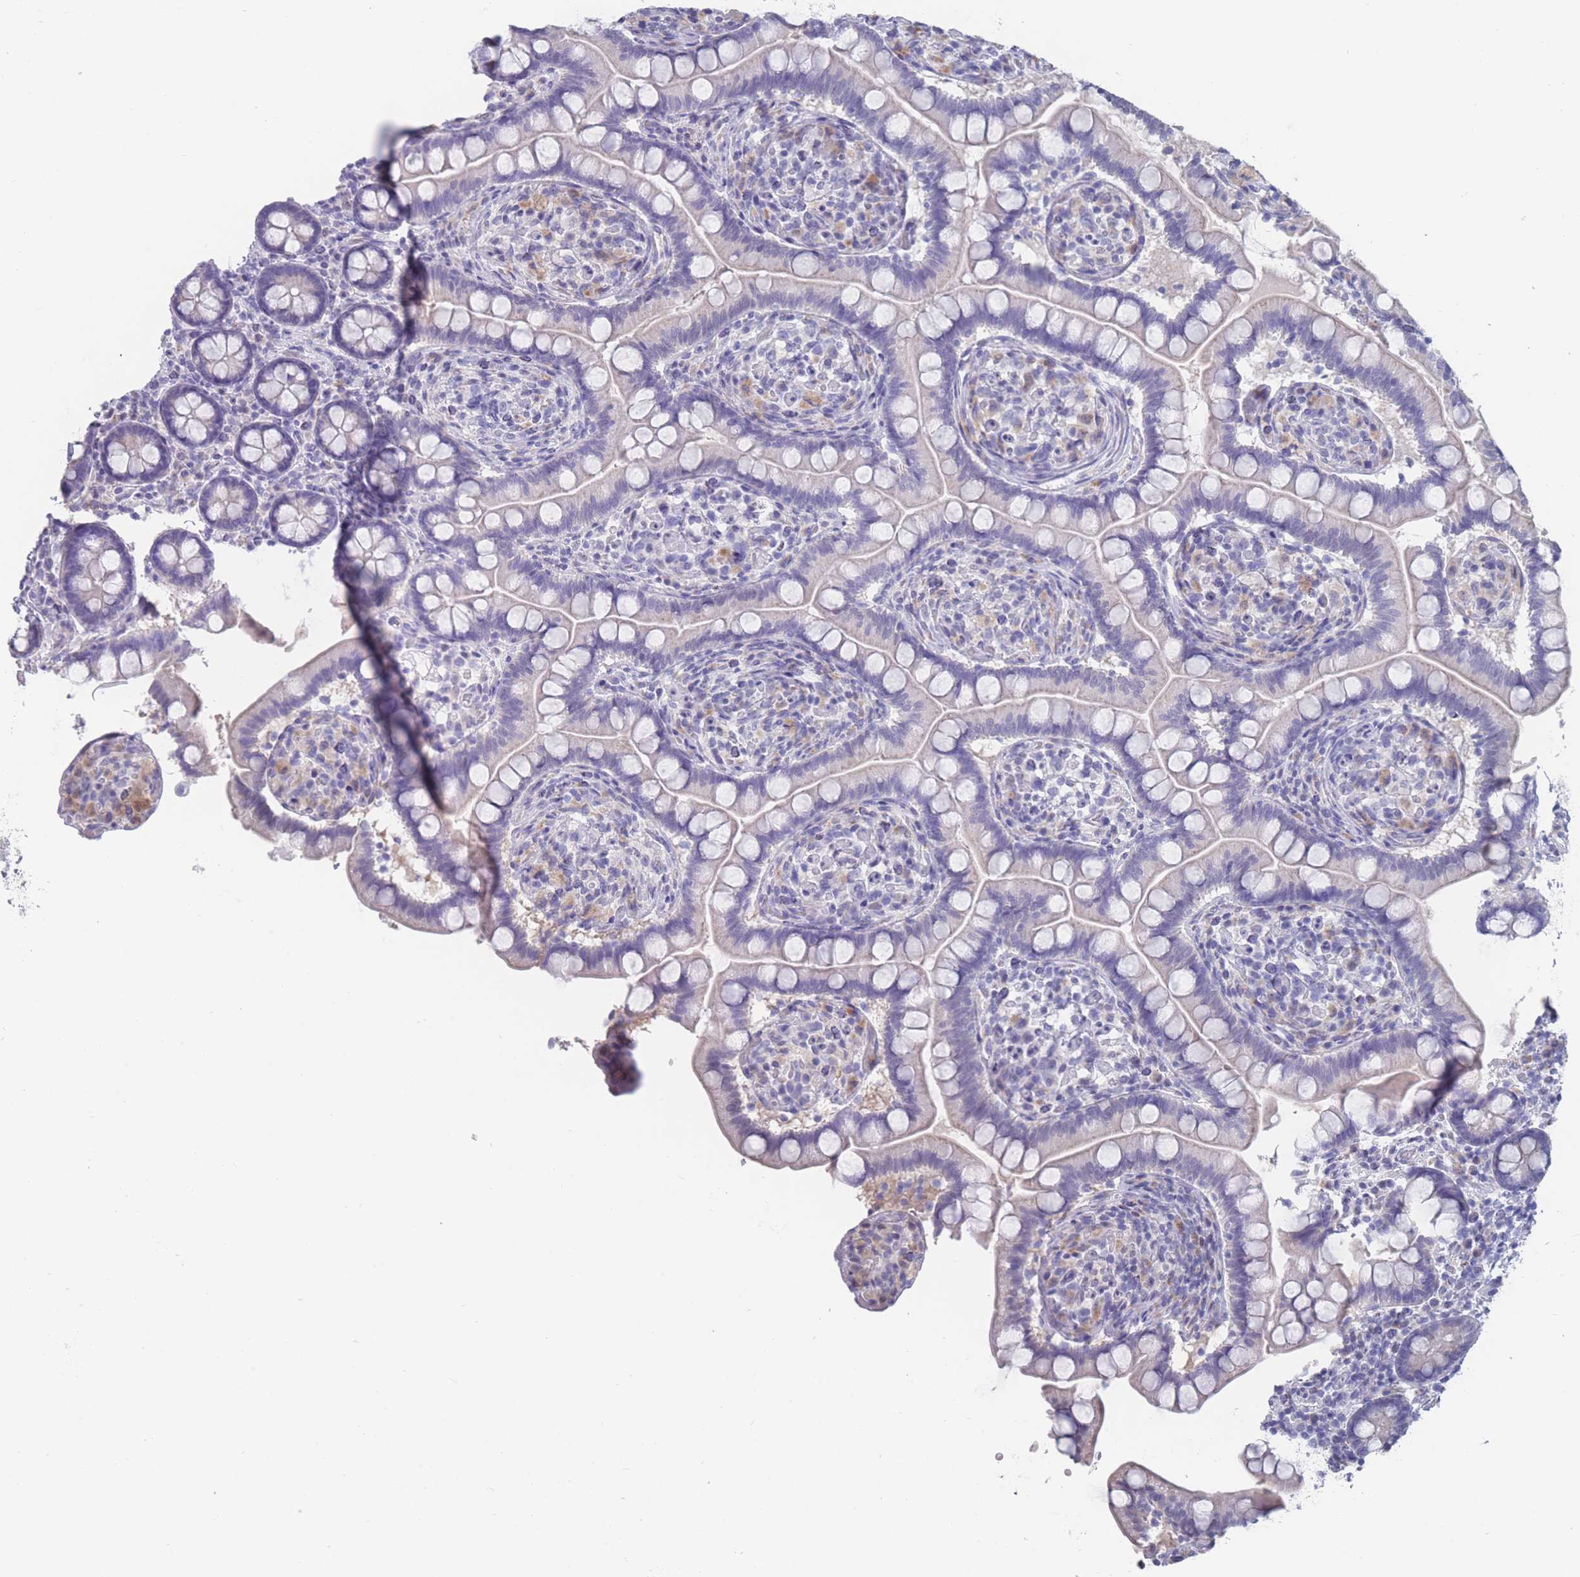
{"staining": {"intensity": "negative", "quantity": "none", "location": "none"}, "tissue": "small intestine", "cell_type": "Glandular cells", "image_type": "normal", "snomed": [{"axis": "morphology", "description": "Normal tissue, NOS"}, {"axis": "topography", "description": "Small intestine"}], "caption": "The micrograph exhibits no staining of glandular cells in unremarkable small intestine.", "gene": "CYP51A1", "patient": {"sex": "female", "age": 64}}